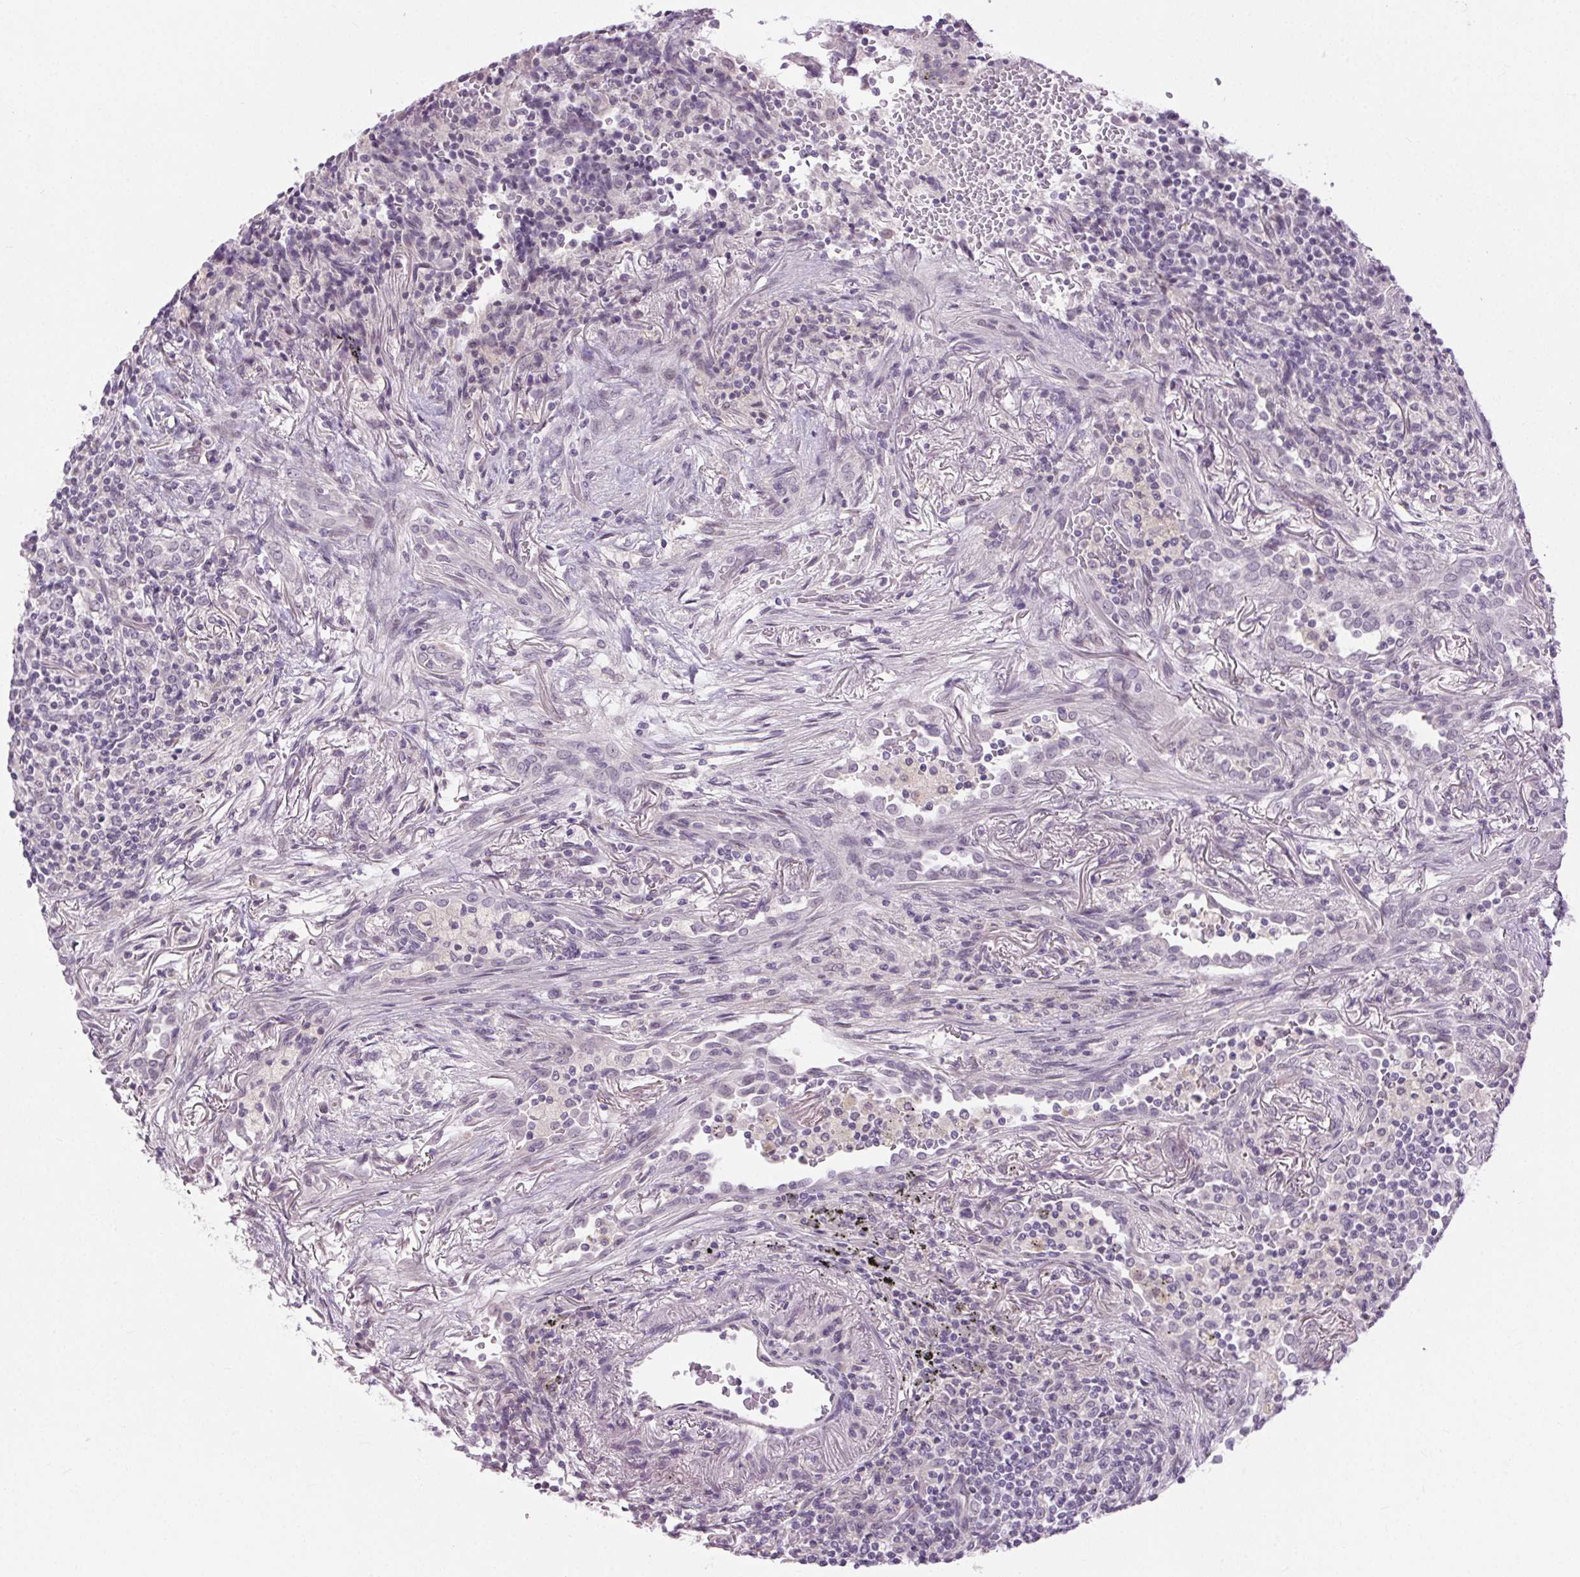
{"staining": {"intensity": "negative", "quantity": "none", "location": "none"}, "tissue": "lymphoma", "cell_type": "Tumor cells", "image_type": "cancer", "snomed": [{"axis": "morphology", "description": "Malignant lymphoma, non-Hodgkin's type, High grade"}, {"axis": "topography", "description": "Lung"}], "caption": "This micrograph is of malignant lymphoma, non-Hodgkin's type (high-grade) stained with immunohistochemistry to label a protein in brown with the nuclei are counter-stained blue. There is no staining in tumor cells. (DAB immunohistochemistry visualized using brightfield microscopy, high magnification).", "gene": "FAM168A", "patient": {"sex": "male", "age": 79}}